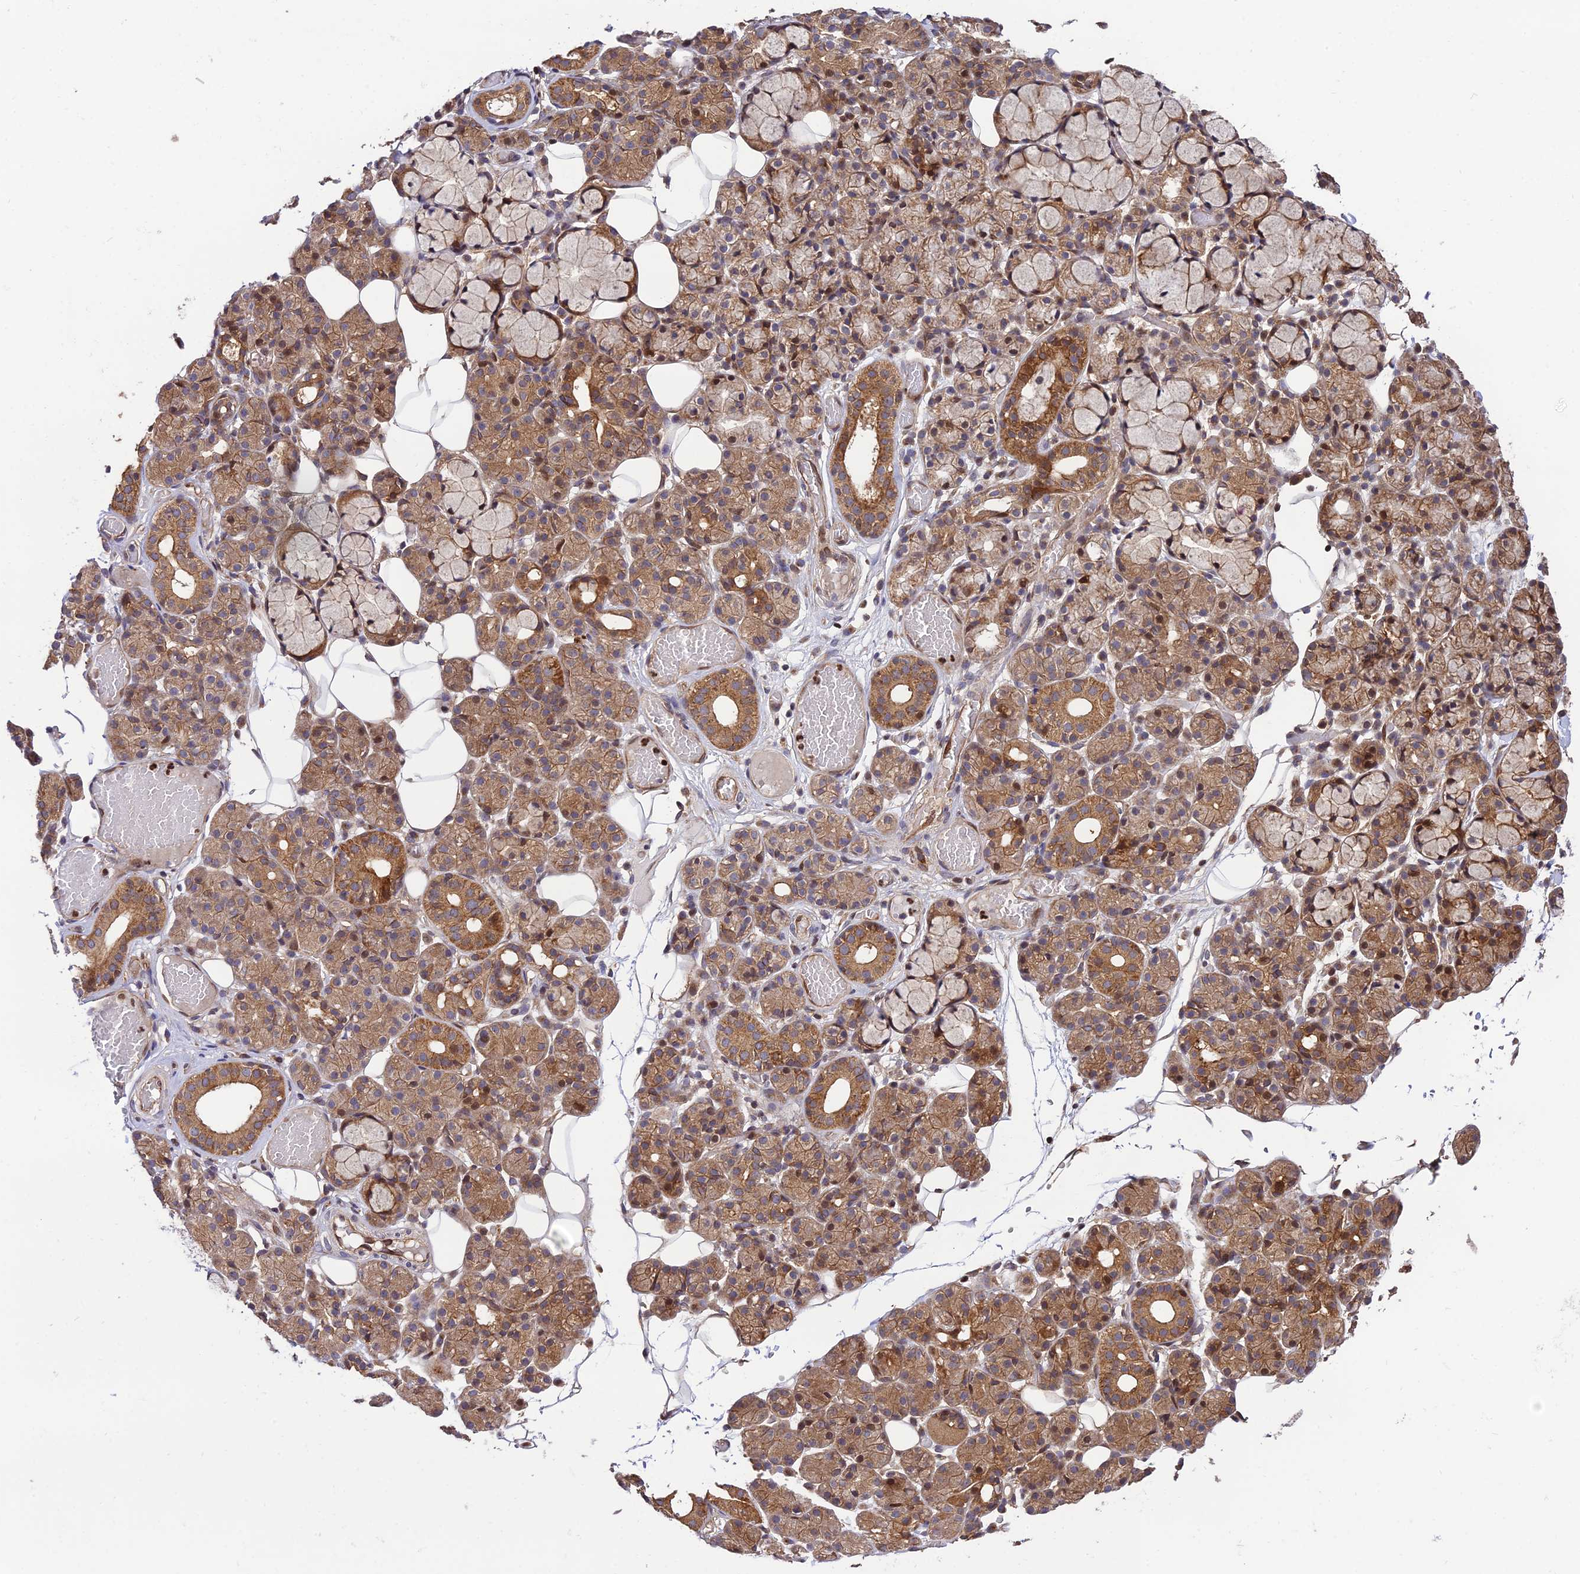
{"staining": {"intensity": "moderate", "quantity": ">75%", "location": "cytoplasmic/membranous,nuclear"}, "tissue": "salivary gland", "cell_type": "Glandular cells", "image_type": "normal", "snomed": [{"axis": "morphology", "description": "Normal tissue, NOS"}, {"axis": "topography", "description": "Salivary gland"}], "caption": "High-power microscopy captured an immunohistochemistry image of normal salivary gland, revealing moderate cytoplasmic/membranous,nuclear expression in about >75% of glandular cells.", "gene": "SMG6", "patient": {"sex": "male", "age": 63}}